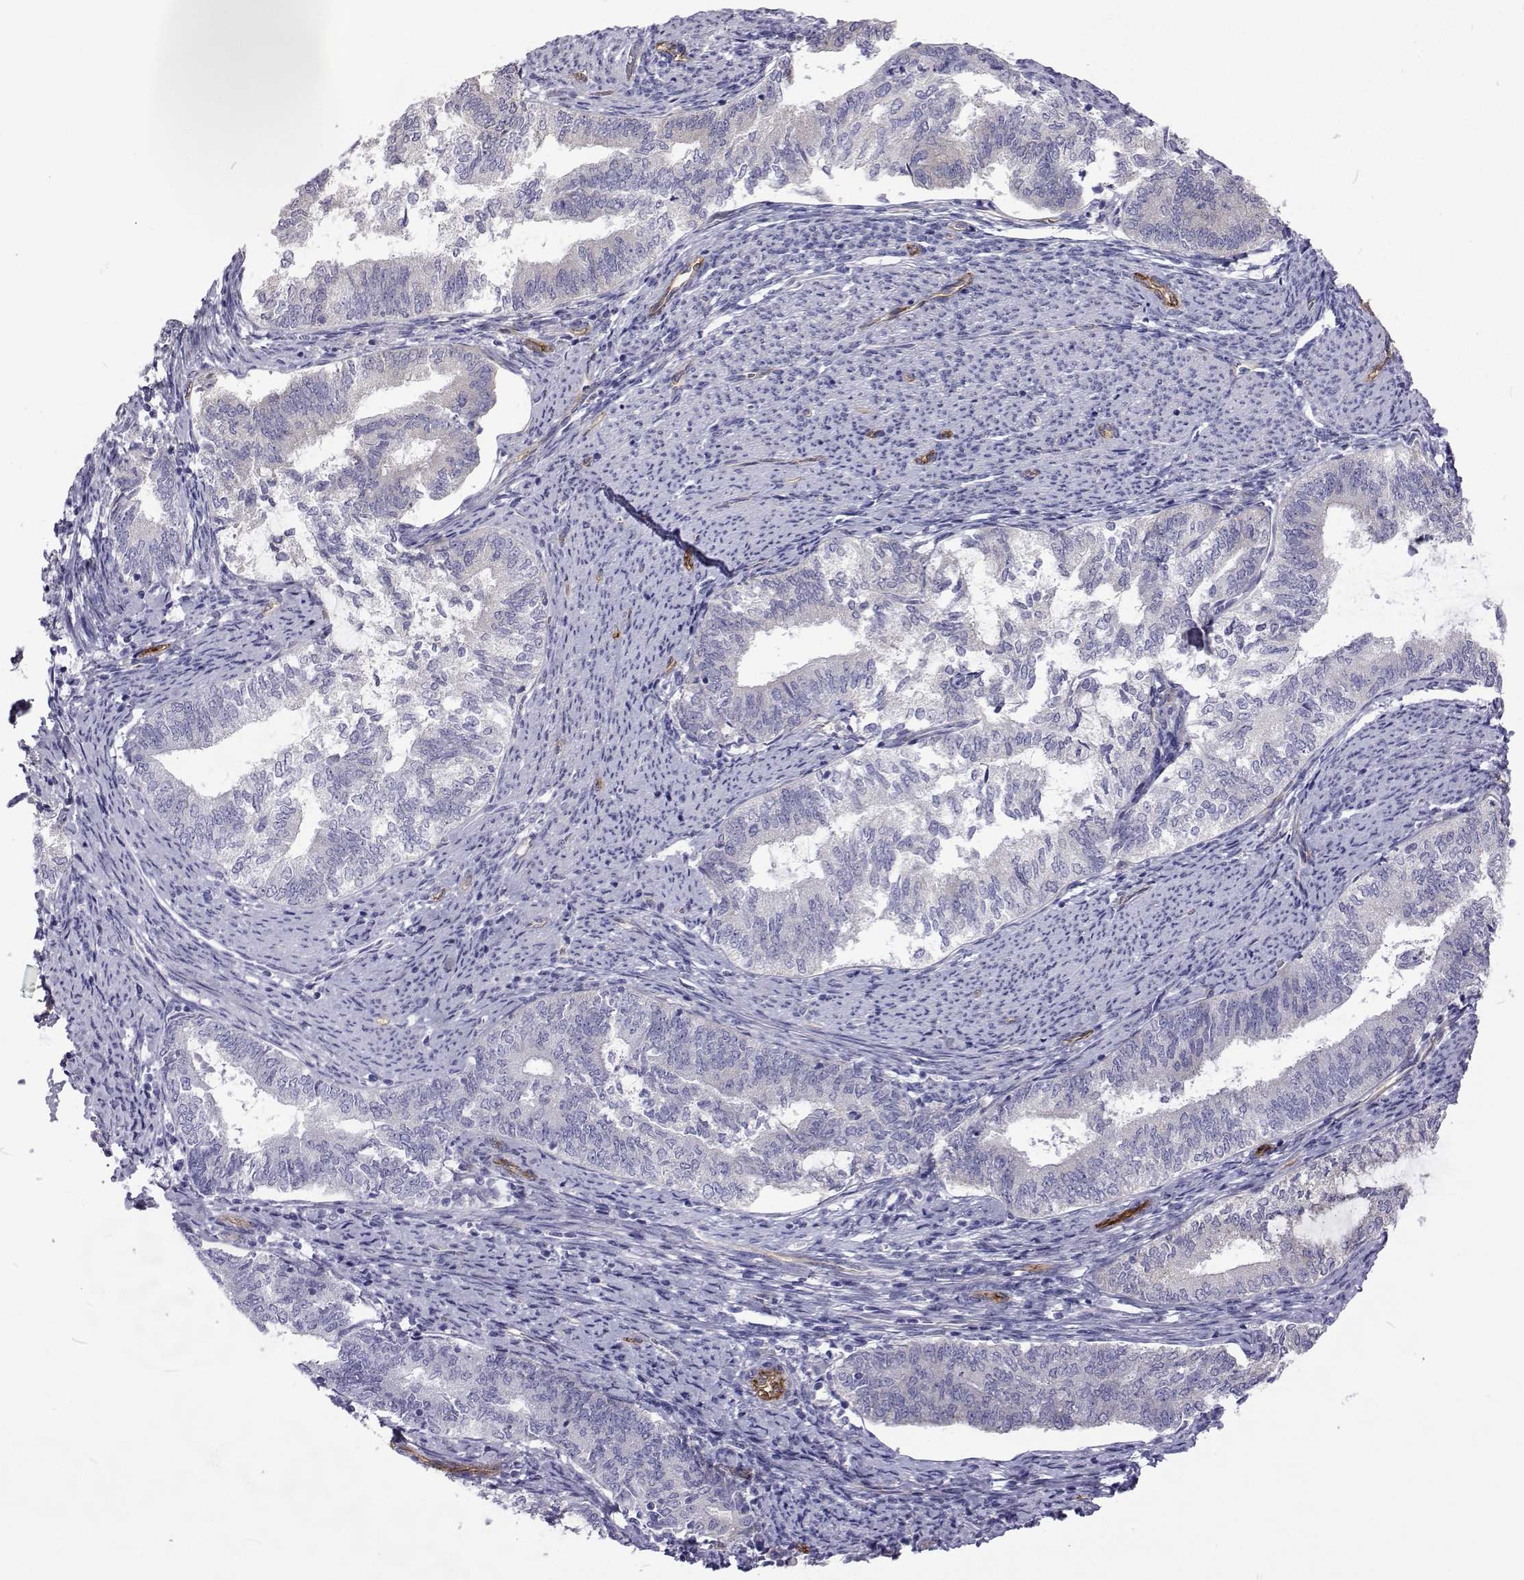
{"staining": {"intensity": "weak", "quantity": "<25%", "location": "cytoplasmic/membranous"}, "tissue": "endometrial cancer", "cell_type": "Tumor cells", "image_type": "cancer", "snomed": [{"axis": "morphology", "description": "Adenocarcinoma, NOS"}, {"axis": "topography", "description": "Endometrium"}], "caption": "IHC micrograph of endometrial cancer stained for a protein (brown), which reveals no staining in tumor cells.", "gene": "NPR3", "patient": {"sex": "female", "age": 65}}